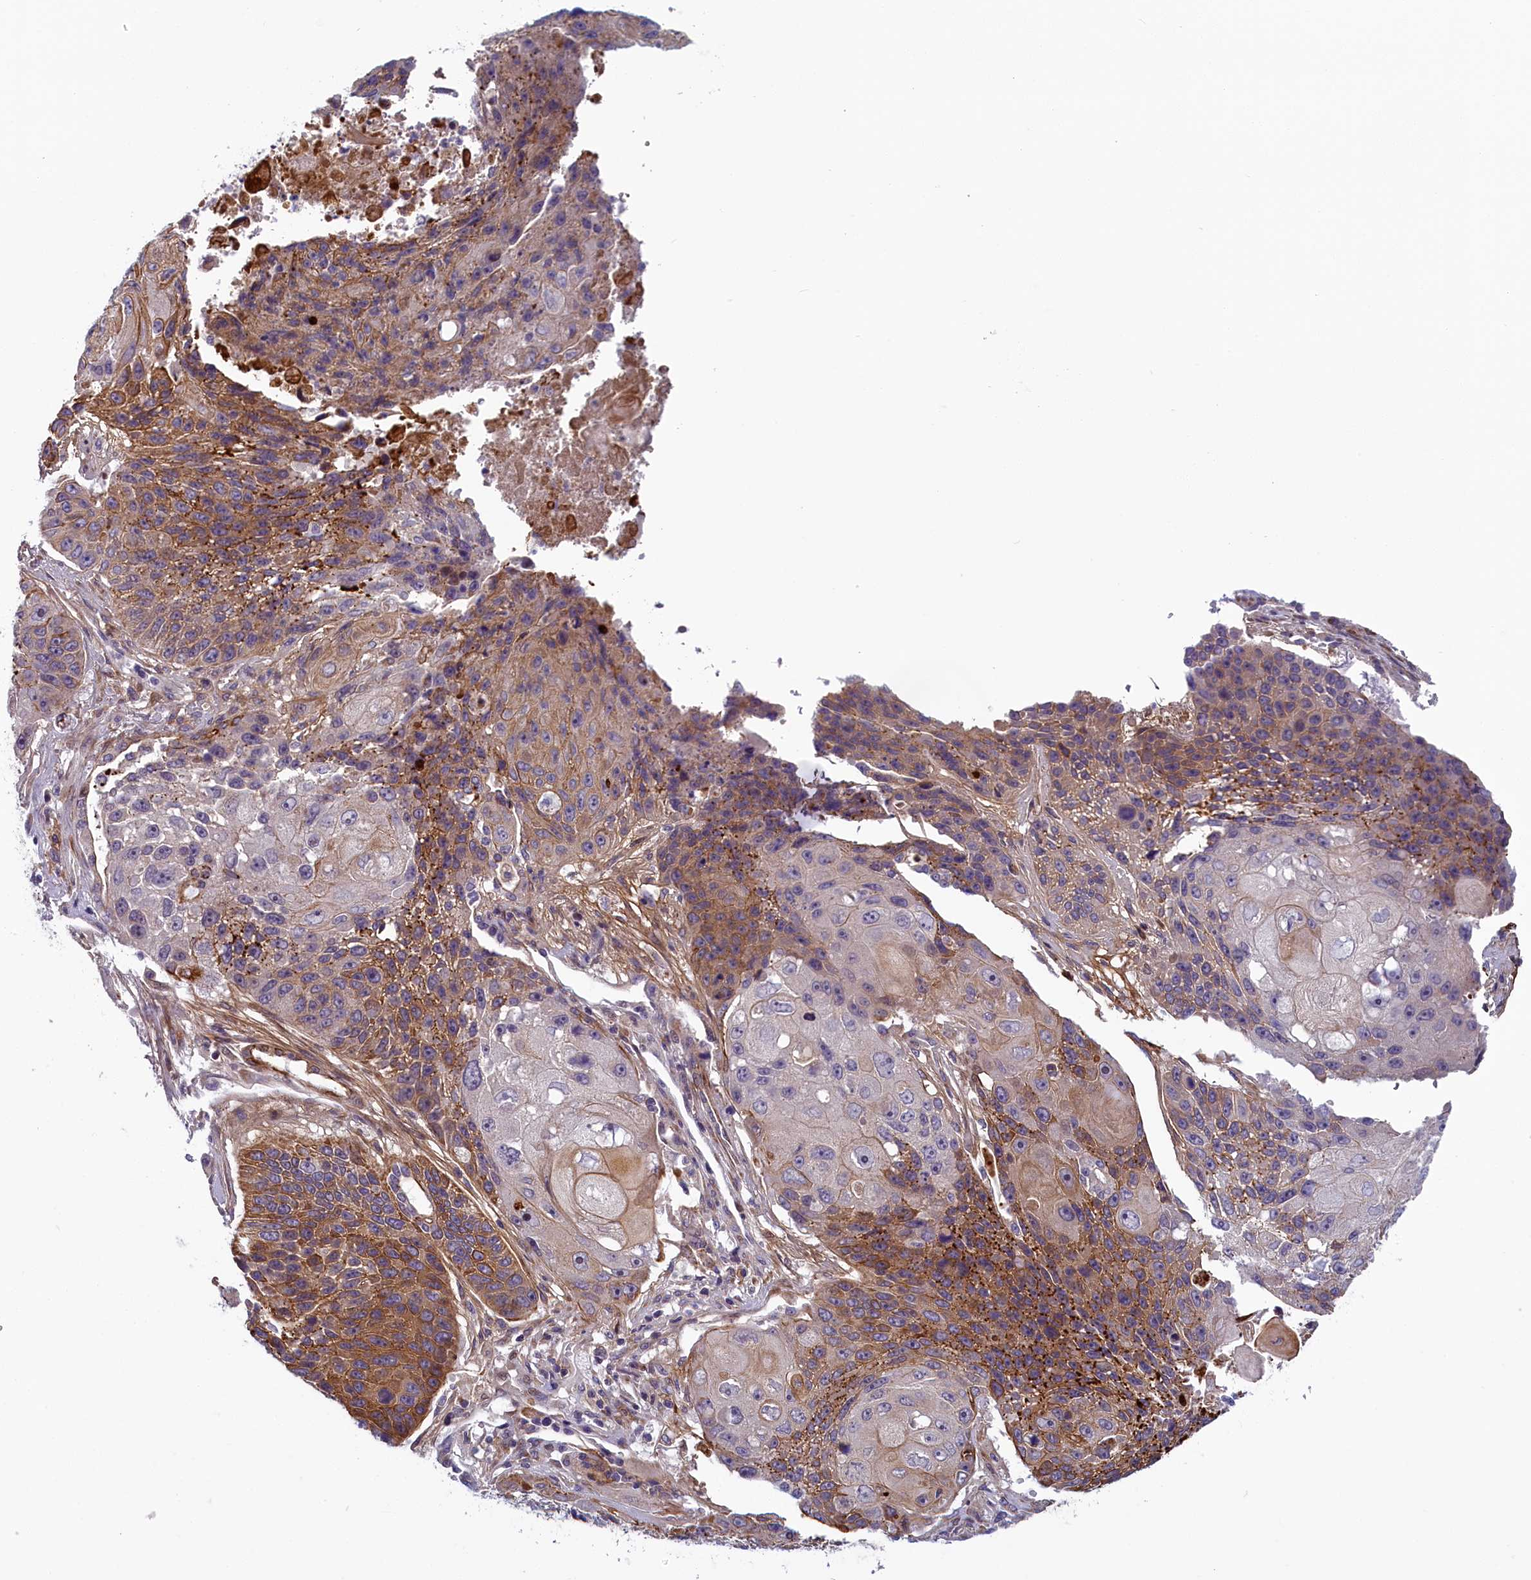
{"staining": {"intensity": "moderate", "quantity": "25%-75%", "location": "cytoplasmic/membranous"}, "tissue": "lung cancer", "cell_type": "Tumor cells", "image_type": "cancer", "snomed": [{"axis": "morphology", "description": "Squamous cell carcinoma, NOS"}, {"axis": "topography", "description": "Lung"}], "caption": "Immunohistochemical staining of lung squamous cell carcinoma reveals medium levels of moderate cytoplasmic/membranous staining in approximately 25%-75% of tumor cells.", "gene": "ANKRD39", "patient": {"sex": "male", "age": 61}}